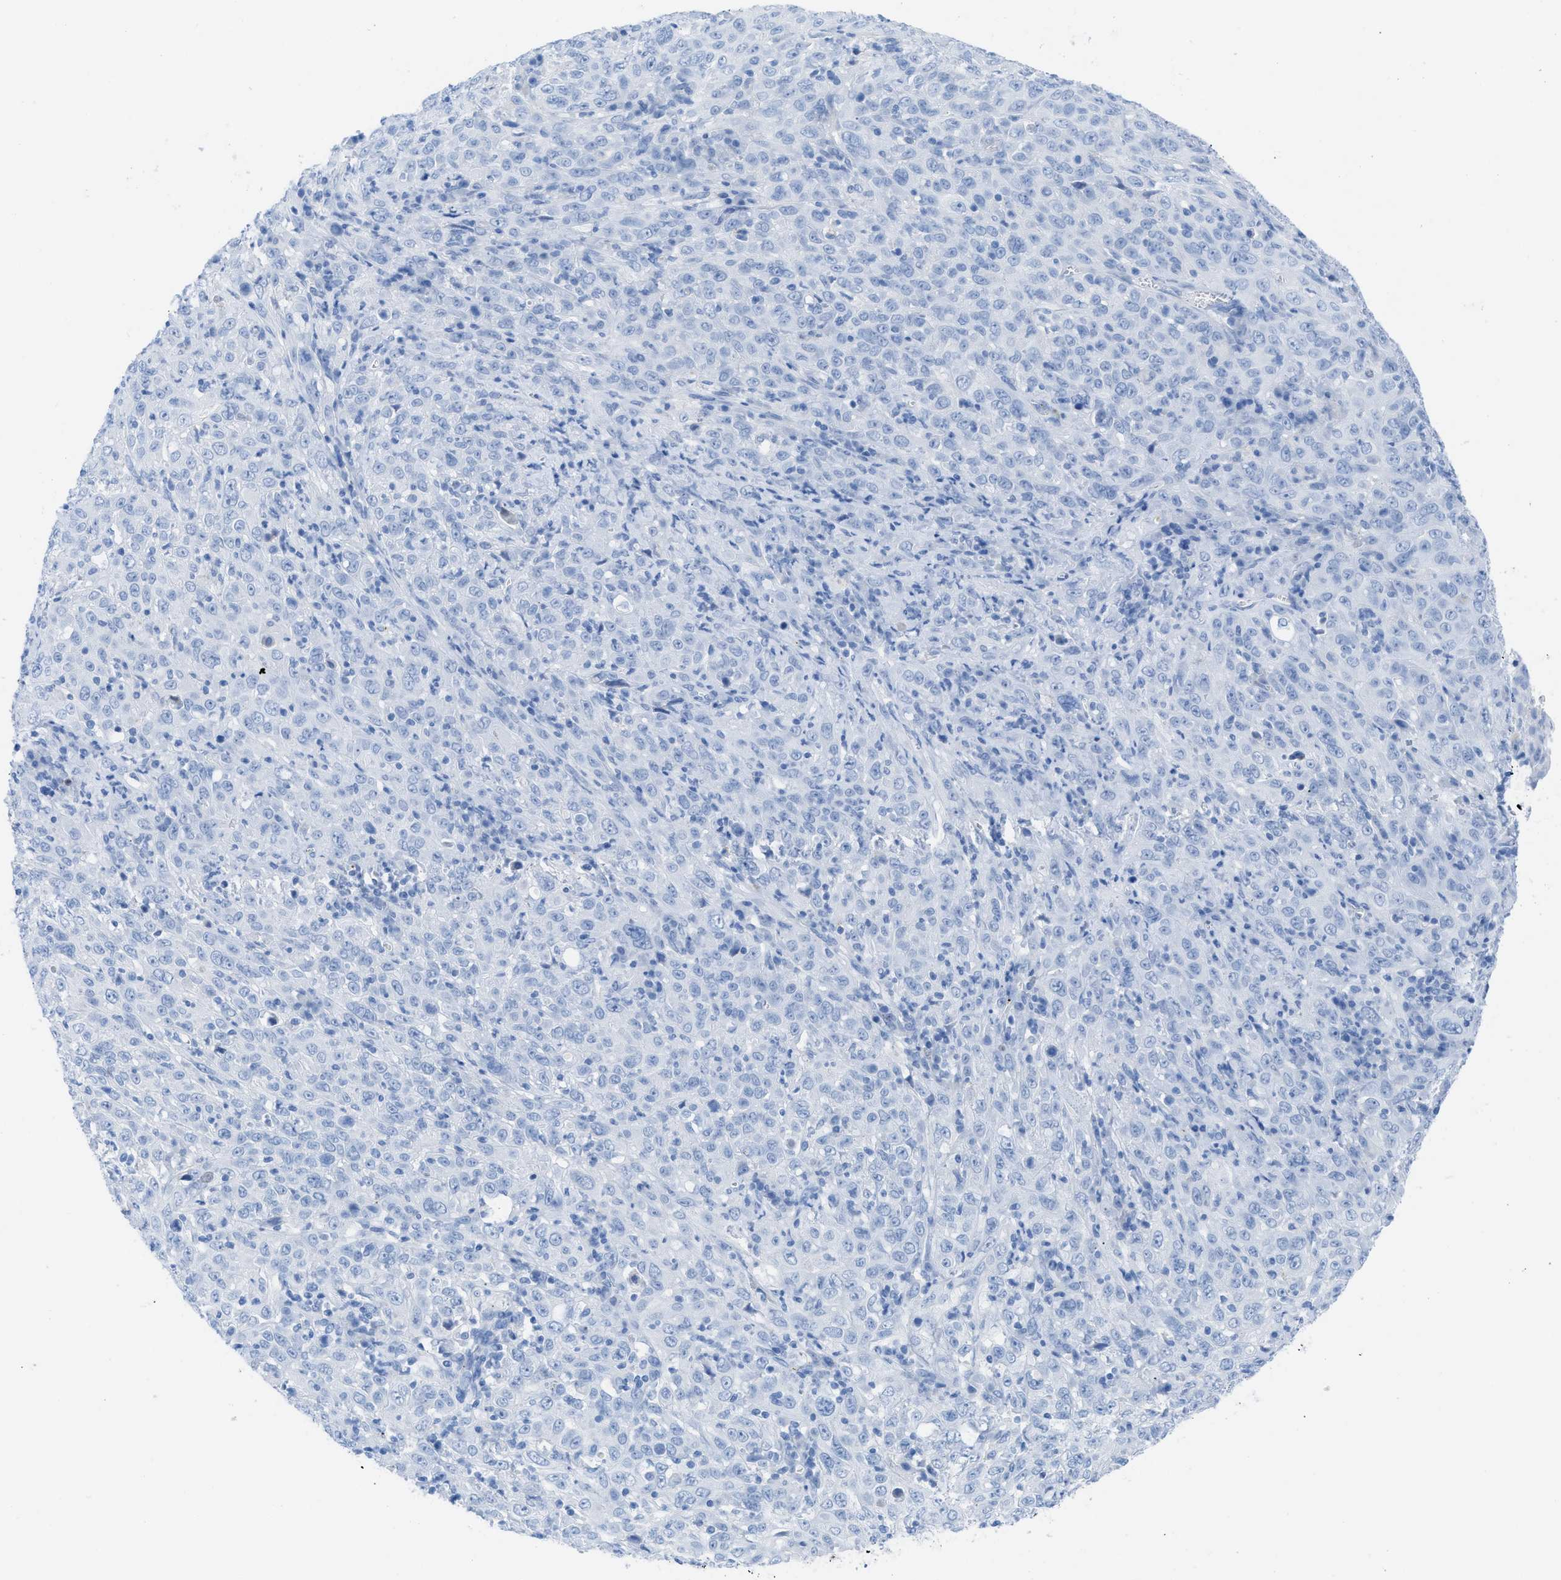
{"staining": {"intensity": "negative", "quantity": "none", "location": "none"}, "tissue": "cervical cancer", "cell_type": "Tumor cells", "image_type": "cancer", "snomed": [{"axis": "morphology", "description": "Squamous cell carcinoma, NOS"}, {"axis": "topography", "description": "Cervix"}], "caption": "Tumor cells show no significant positivity in squamous cell carcinoma (cervical). (DAB (3,3'-diaminobenzidine) immunohistochemistry (IHC) with hematoxylin counter stain).", "gene": "TCL1A", "patient": {"sex": "female", "age": 46}}